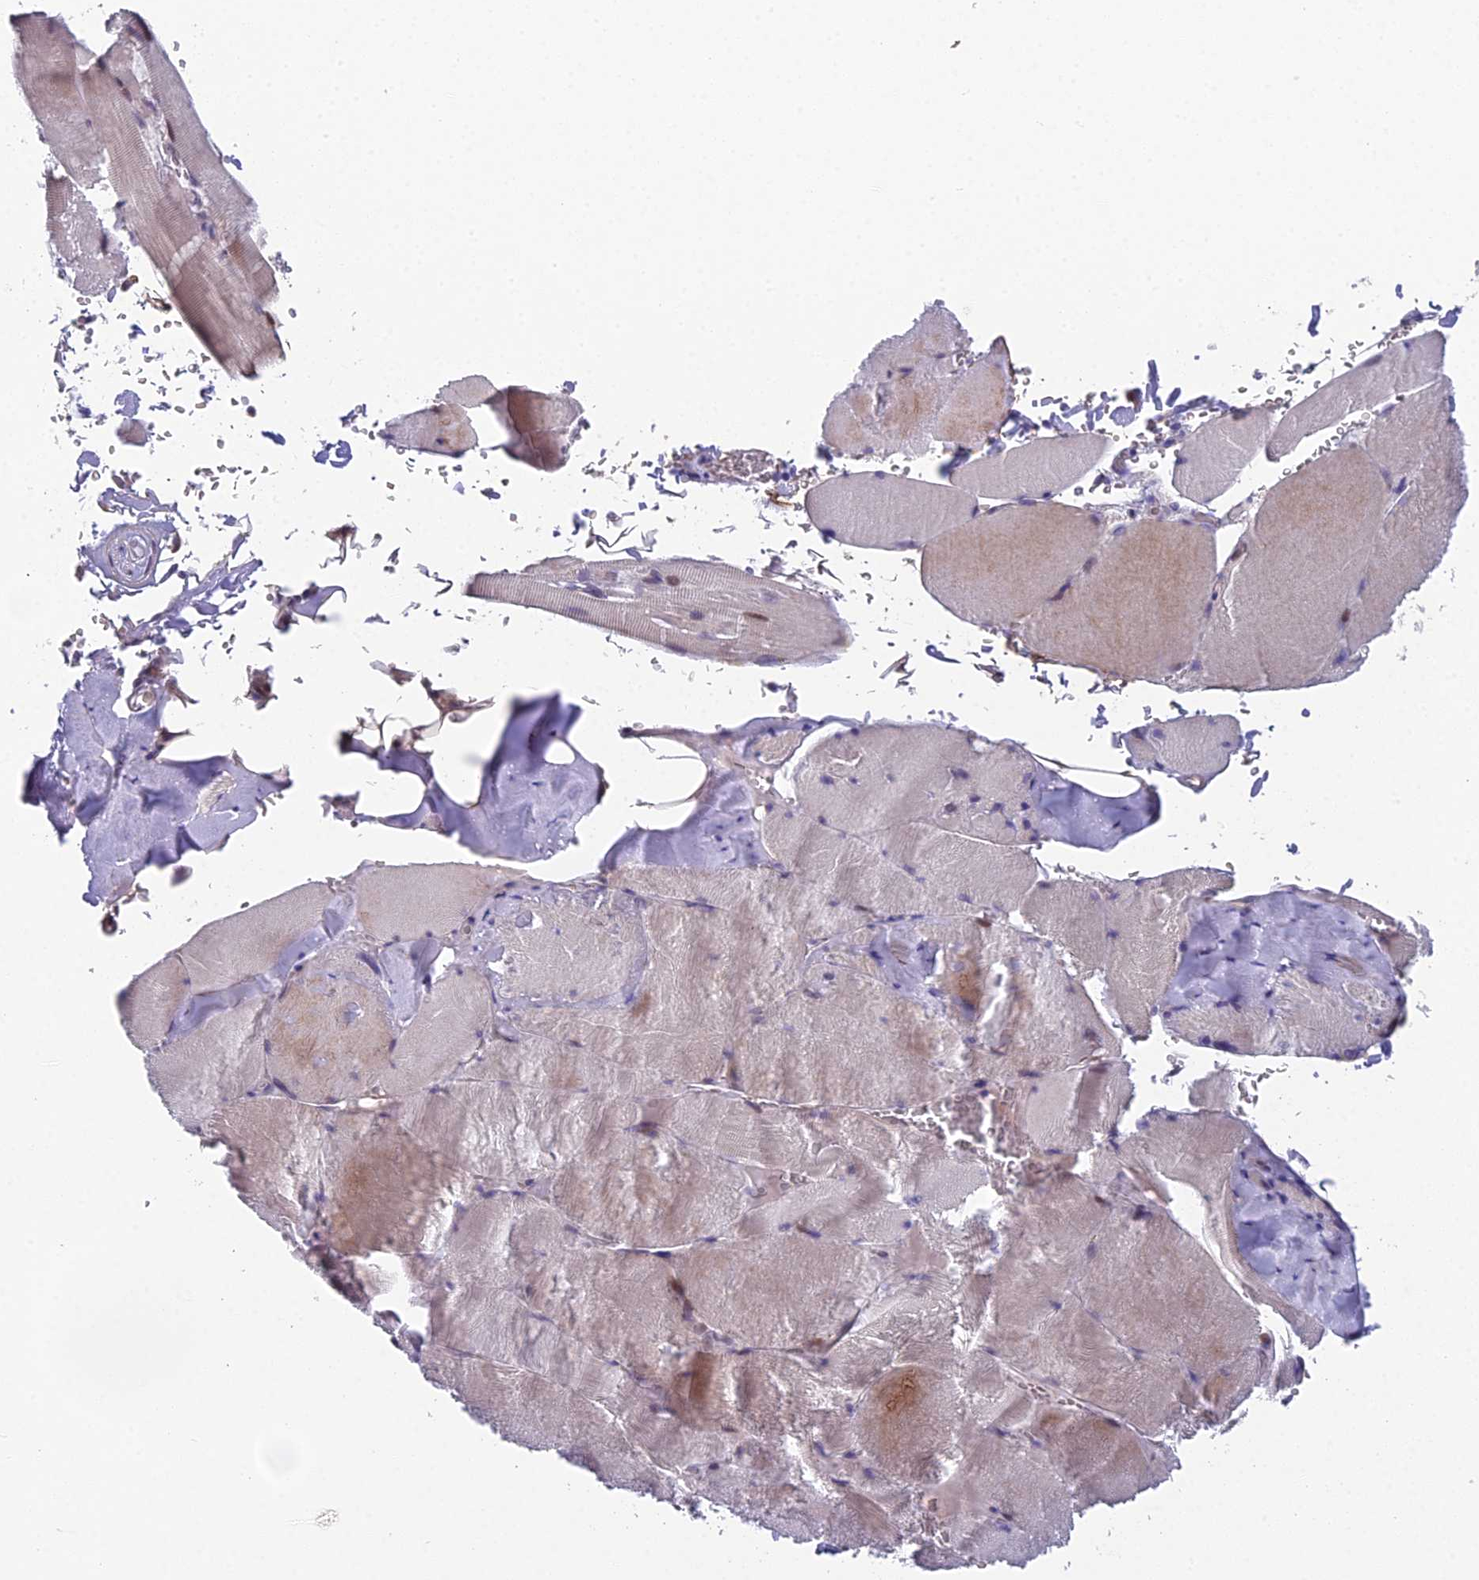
{"staining": {"intensity": "moderate", "quantity": "<25%", "location": "cytoplasmic/membranous,nuclear"}, "tissue": "skeletal muscle", "cell_type": "Myocytes", "image_type": "normal", "snomed": [{"axis": "morphology", "description": "Normal tissue, NOS"}, {"axis": "topography", "description": "Skeletal muscle"}, {"axis": "topography", "description": "Head-Neck"}], "caption": "Immunohistochemistry micrograph of unremarkable human skeletal muscle stained for a protein (brown), which shows low levels of moderate cytoplasmic/membranous,nuclear positivity in approximately <25% of myocytes.", "gene": "XKR9", "patient": {"sex": "male", "age": 66}}